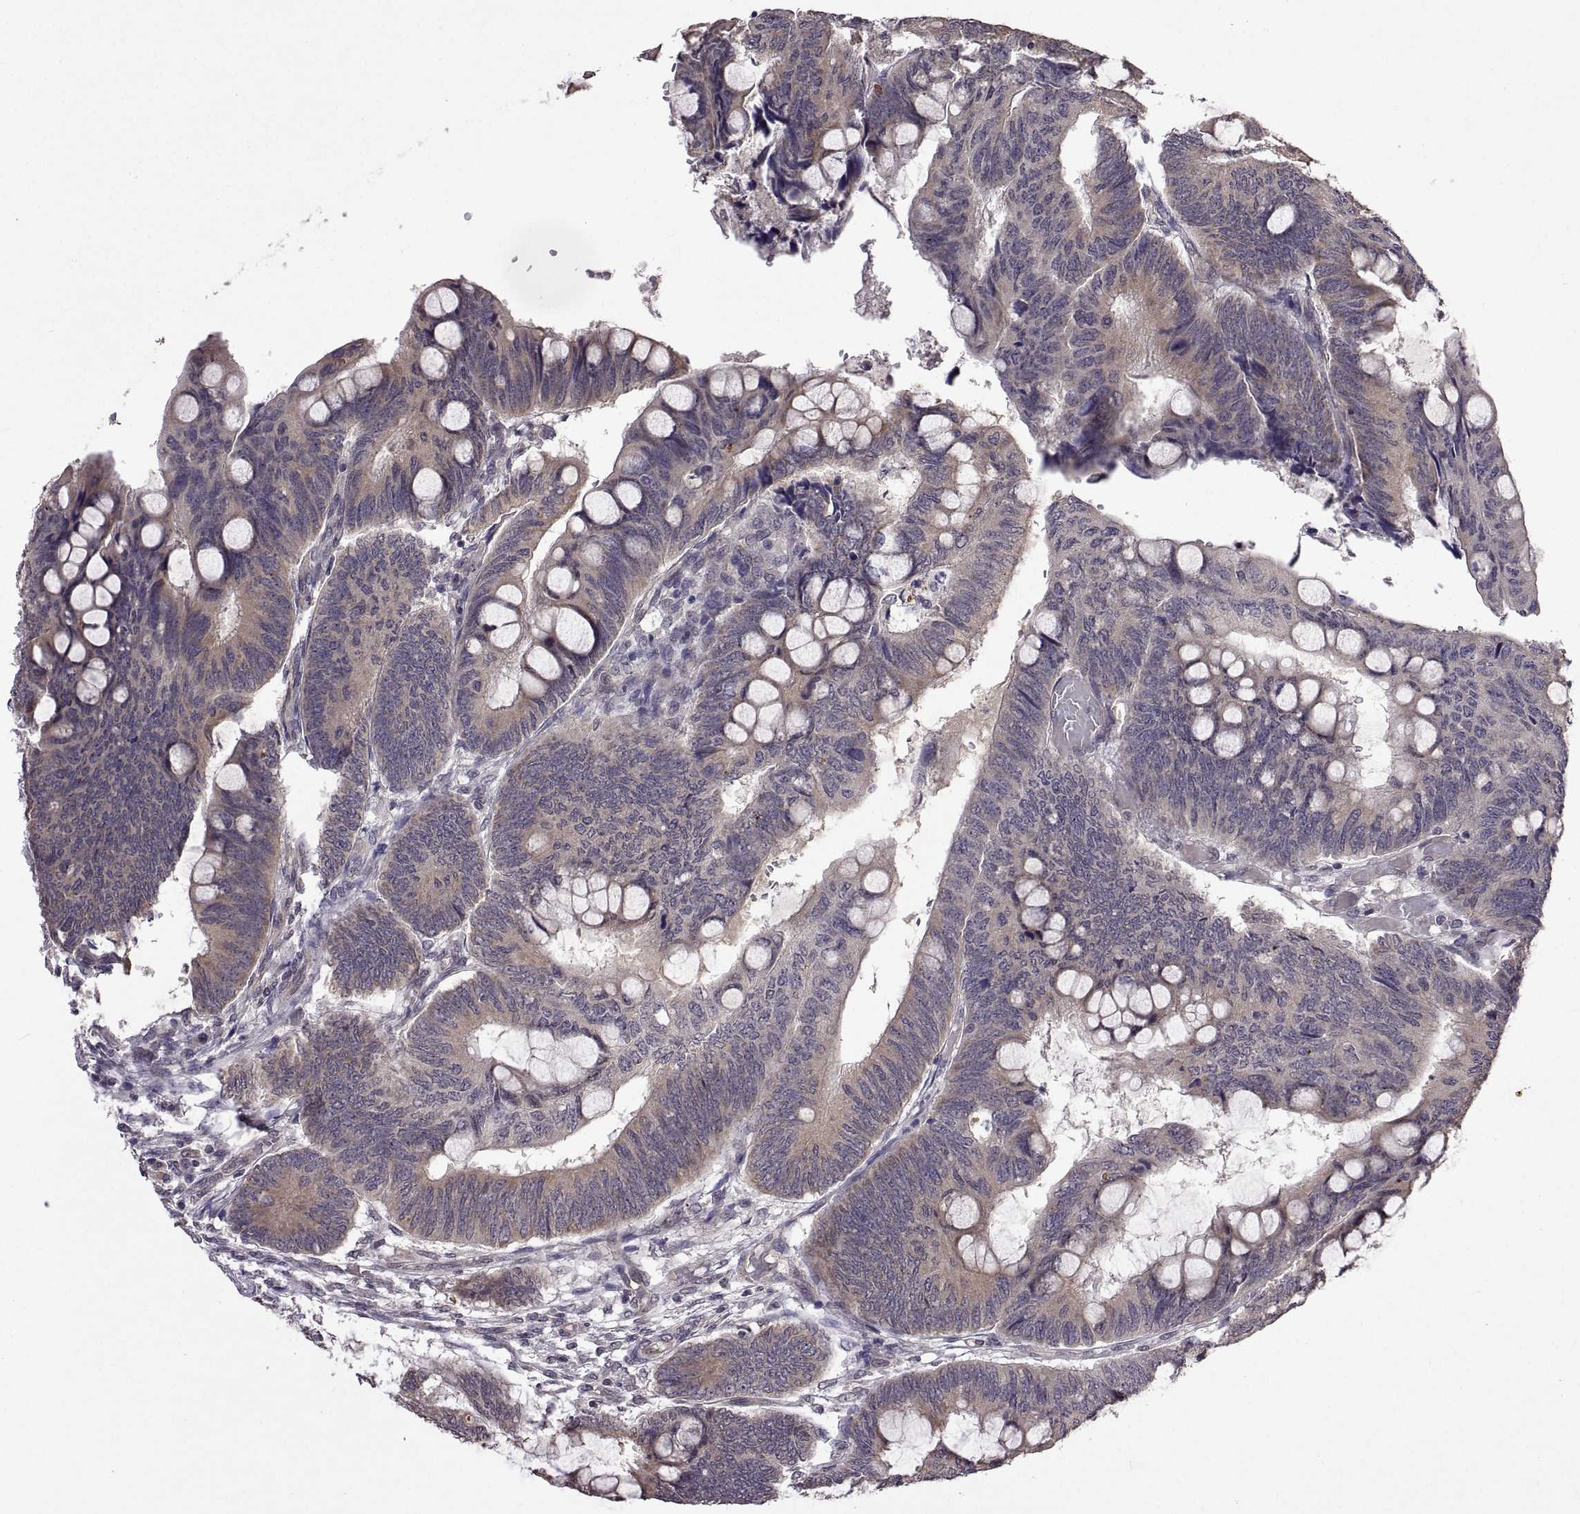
{"staining": {"intensity": "weak", "quantity": "25%-75%", "location": "cytoplasmic/membranous"}, "tissue": "colorectal cancer", "cell_type": "Tumor cells", "image_type": "cancer", "snomed": [{"axis": "morphology", "description": "Normal tissue, NOS"}, {"axis": "morphology", "description": "Adenocarcinoma, NOS"}, {"axis": "topography", "description": "Rectum"}], "caption": "The photomicrograph displays a brown stain indicating the presence of a protein in the cytoplasmic/membranous of tumor cells in colorectal adenocarcinoma. The protein is stained brown, and the nuclei are stained in blue (DAB IHC with brightfield microscopy, high magnification).", "gene": "LAMA1", "patient": {"sex": "male", "age": 92}}